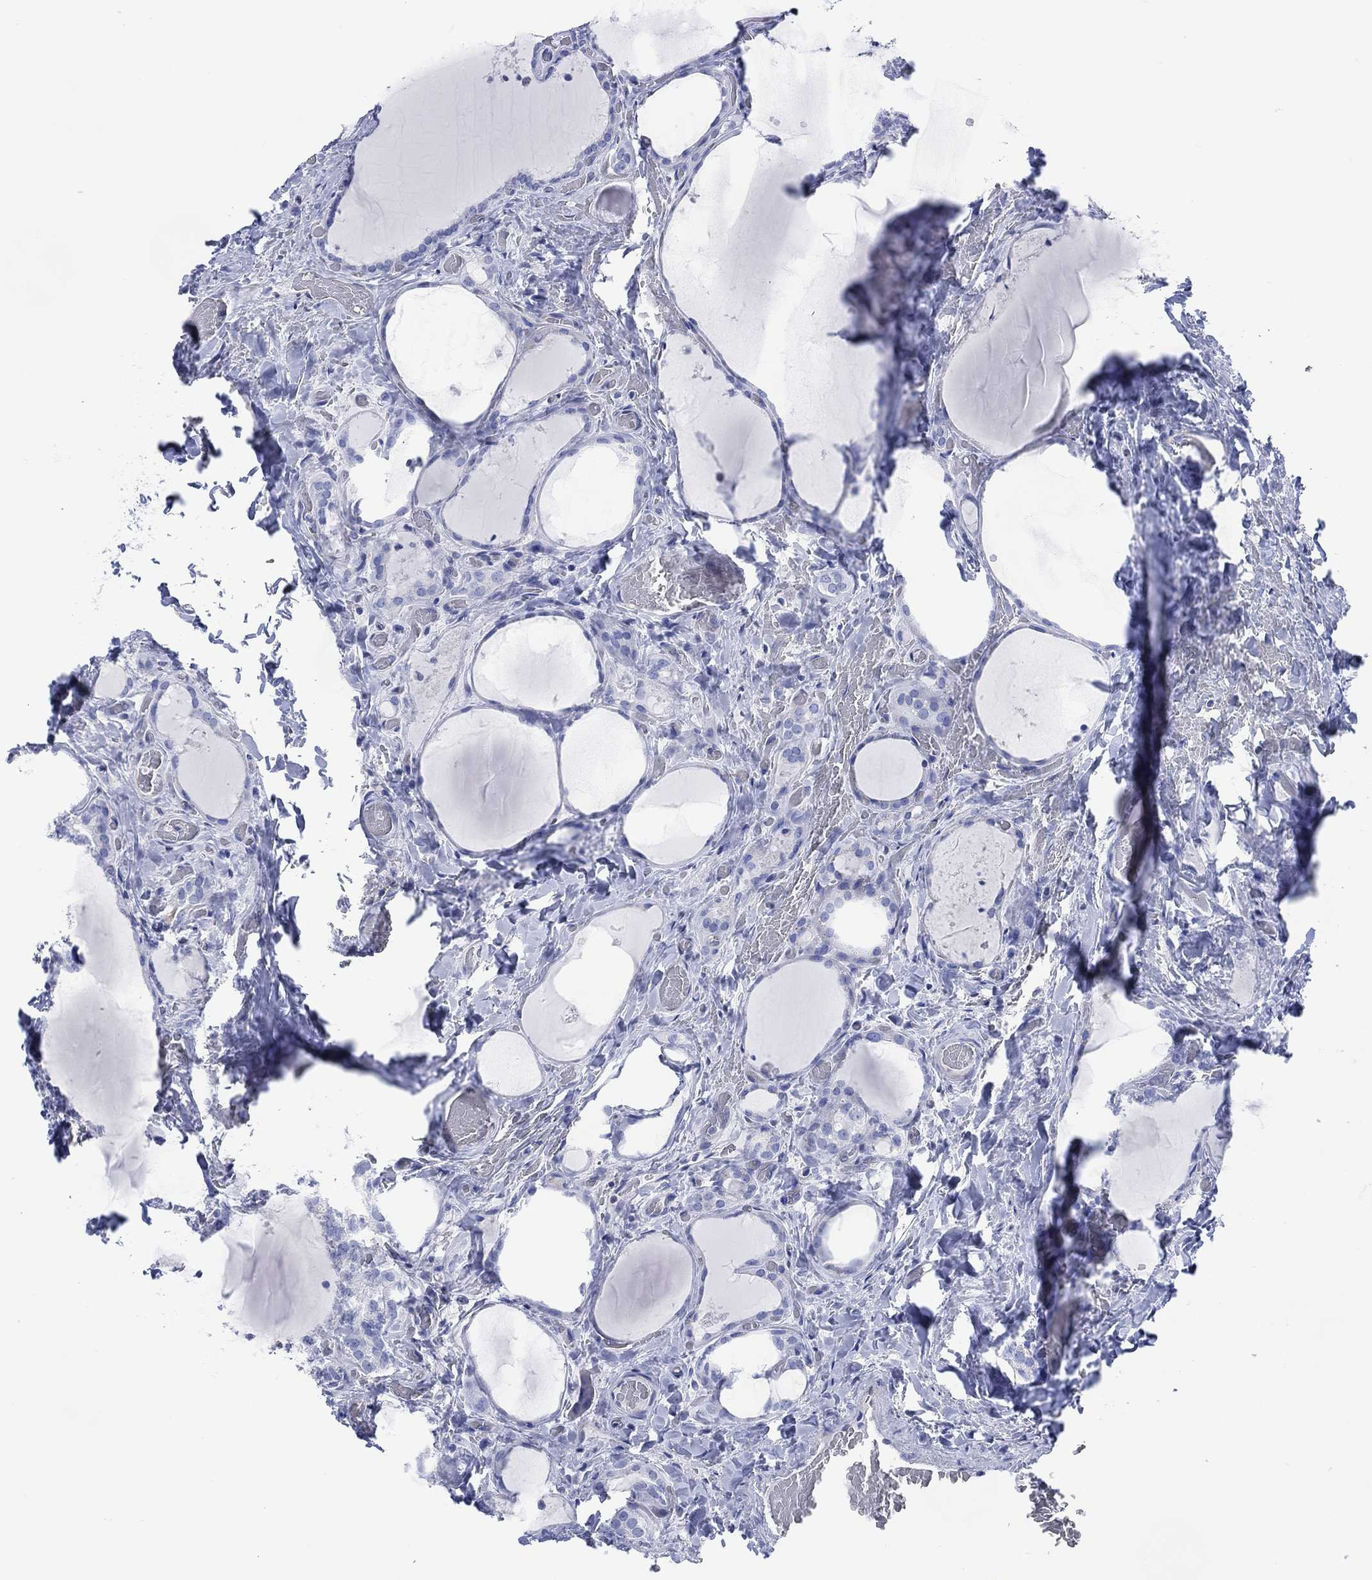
{"staining": {"intensity": "negative", "quantity": "none", "location": "none"}, "tissue": "thyroid cancer", "cell_type": "Tumor cells", "image_type": "cancer", "snomed": [{"axis": "morphology", "description": "Papillary adenocarcinoma, NOS"}, {"axis": "topography", "description": "Thyroid gland"}], "caption": "IHC of human thyroid cancer (papillary adenocarcinoma) exhibits no positivity in tumor cells.", "gene": "DDI1", "patient": {"sex": "female", "age": 39}}